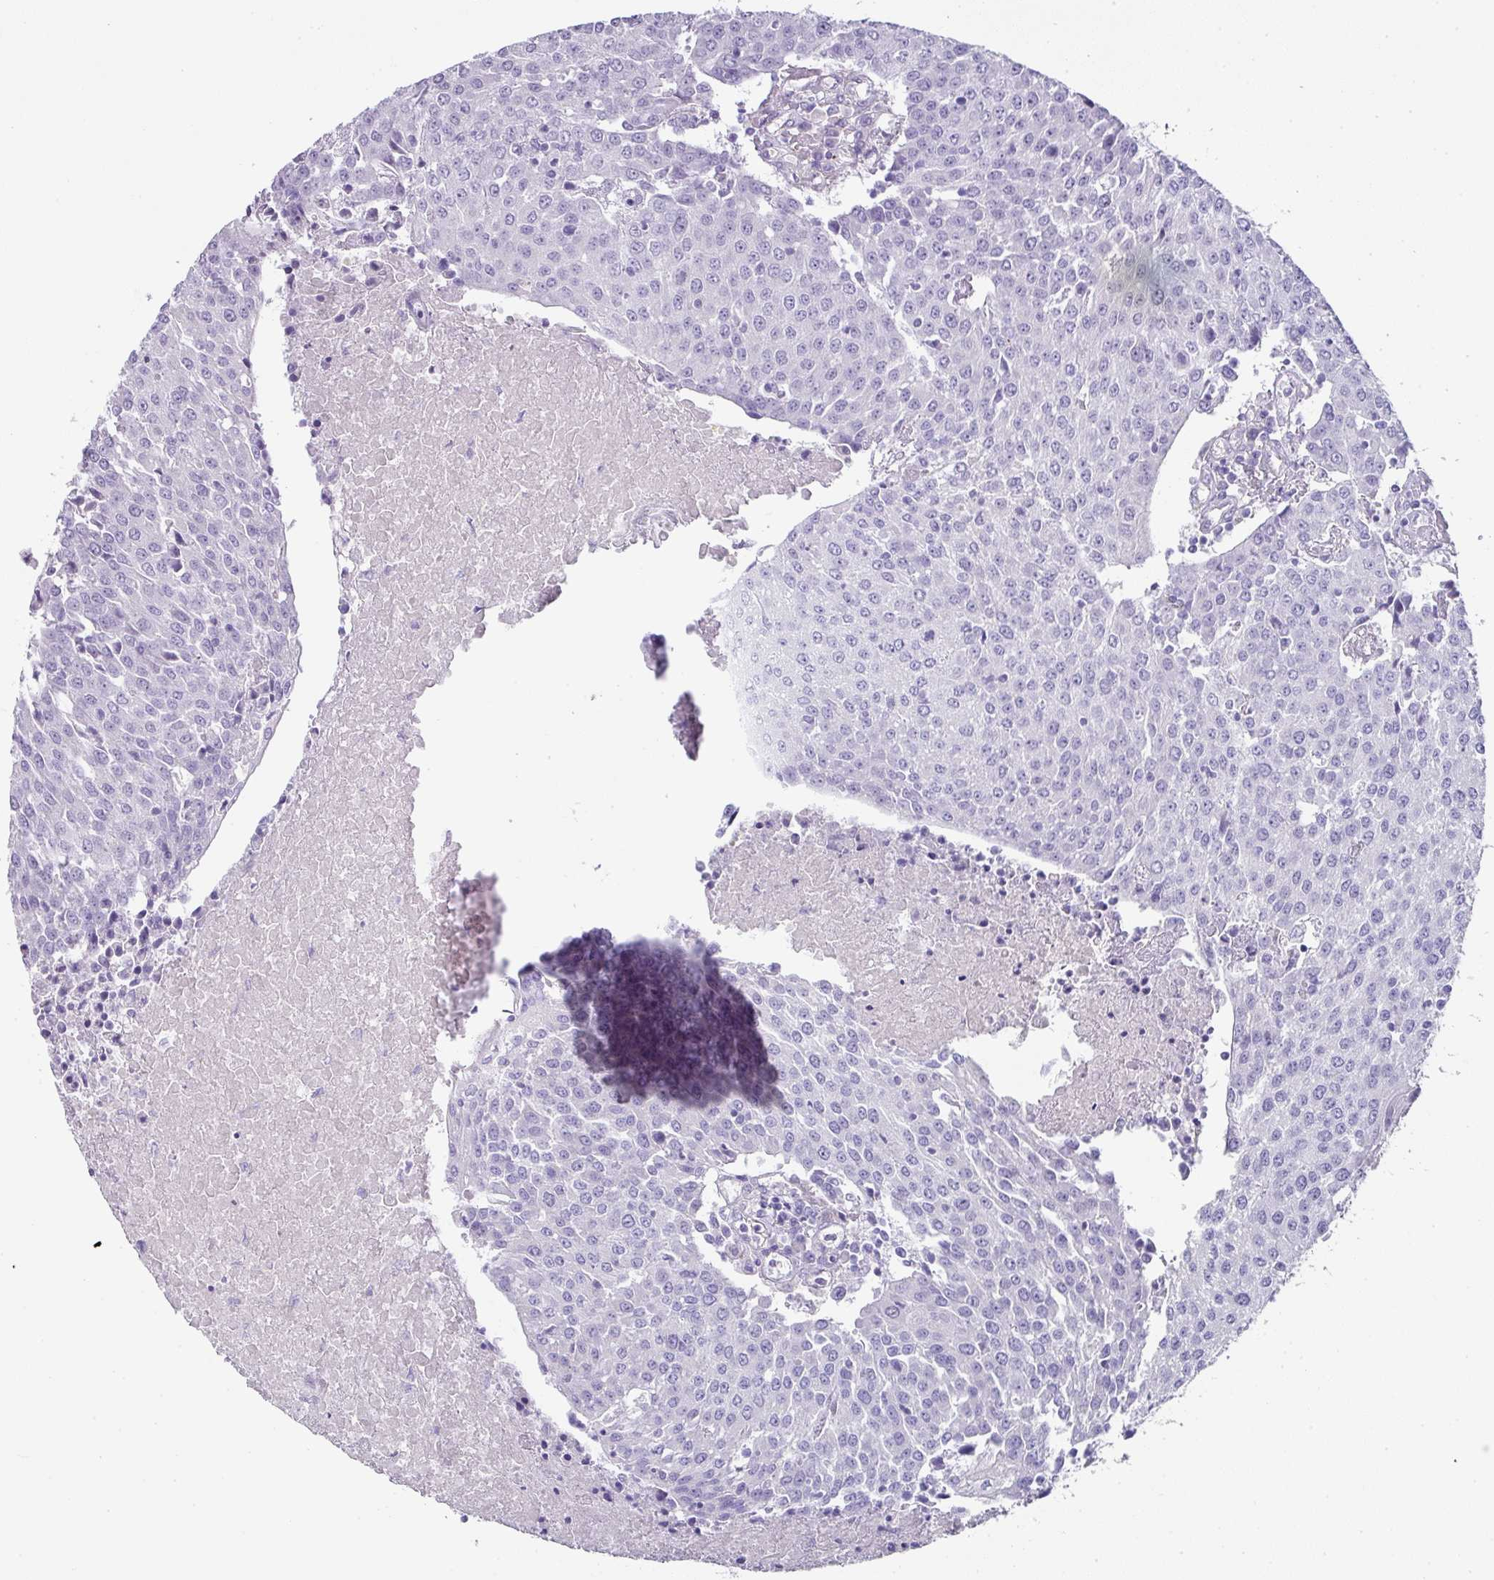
{"staining": {"intensity": "negative", "quantity": "none", "location": "none"}, "tissue": "urothelial cancer", "cell_type": "Tumor cells", "image_type": "cancer", "snomed": [{"axis": "morphology", "description": "Urothelial carcinoma, High grade"}, {"axis": "topography", "description": "Urinary bladder"}], "caption": "Immunohistochemistry of human urothelial cancer exhibits no staining in tumor cells.", "gene": "OR52N1", "patient": {"sex": "female", "age": 85}}